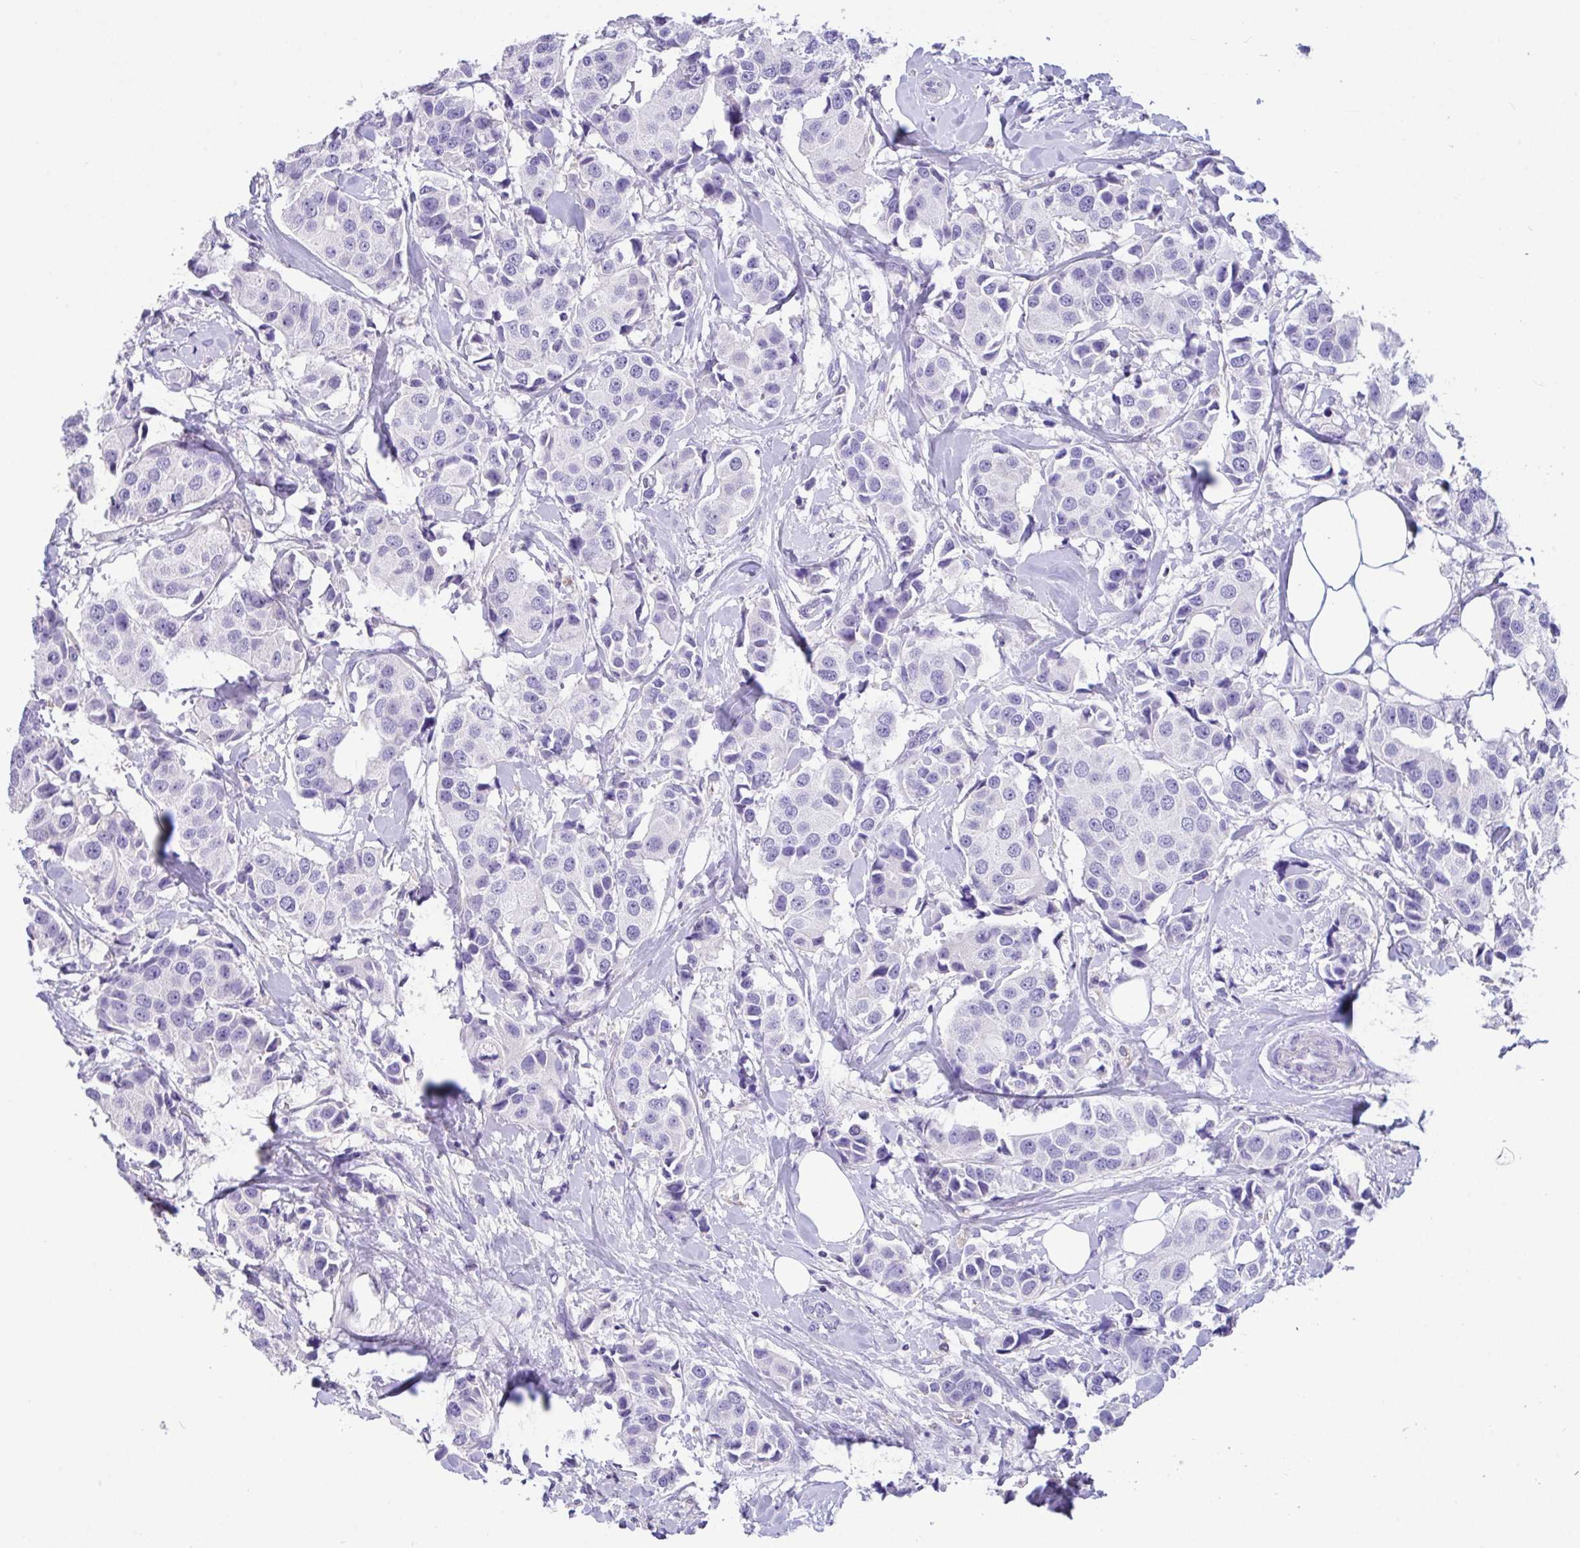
{"staining": {"intensity": "negative", "quantity": "none", "location": "none"}, "tissue": "breast cancer", "cell_type": "Tumor cells", "image_type": "cancer", "snomed": [{"axis": "morphology", "description": "Normal tissue, NOS"}, {"axis": "morphology", "description": "Duct carcinoma"}, {"axis": "topography", "description": "Breast"}], "caption": "High power microscopy photomicrograph of an IHC image of infiltrating ductal carcinoma (breast), revealing no significant staining in tumor cells.", "gene": "CA10", "patient": {"sex": "female", "age": 39}}